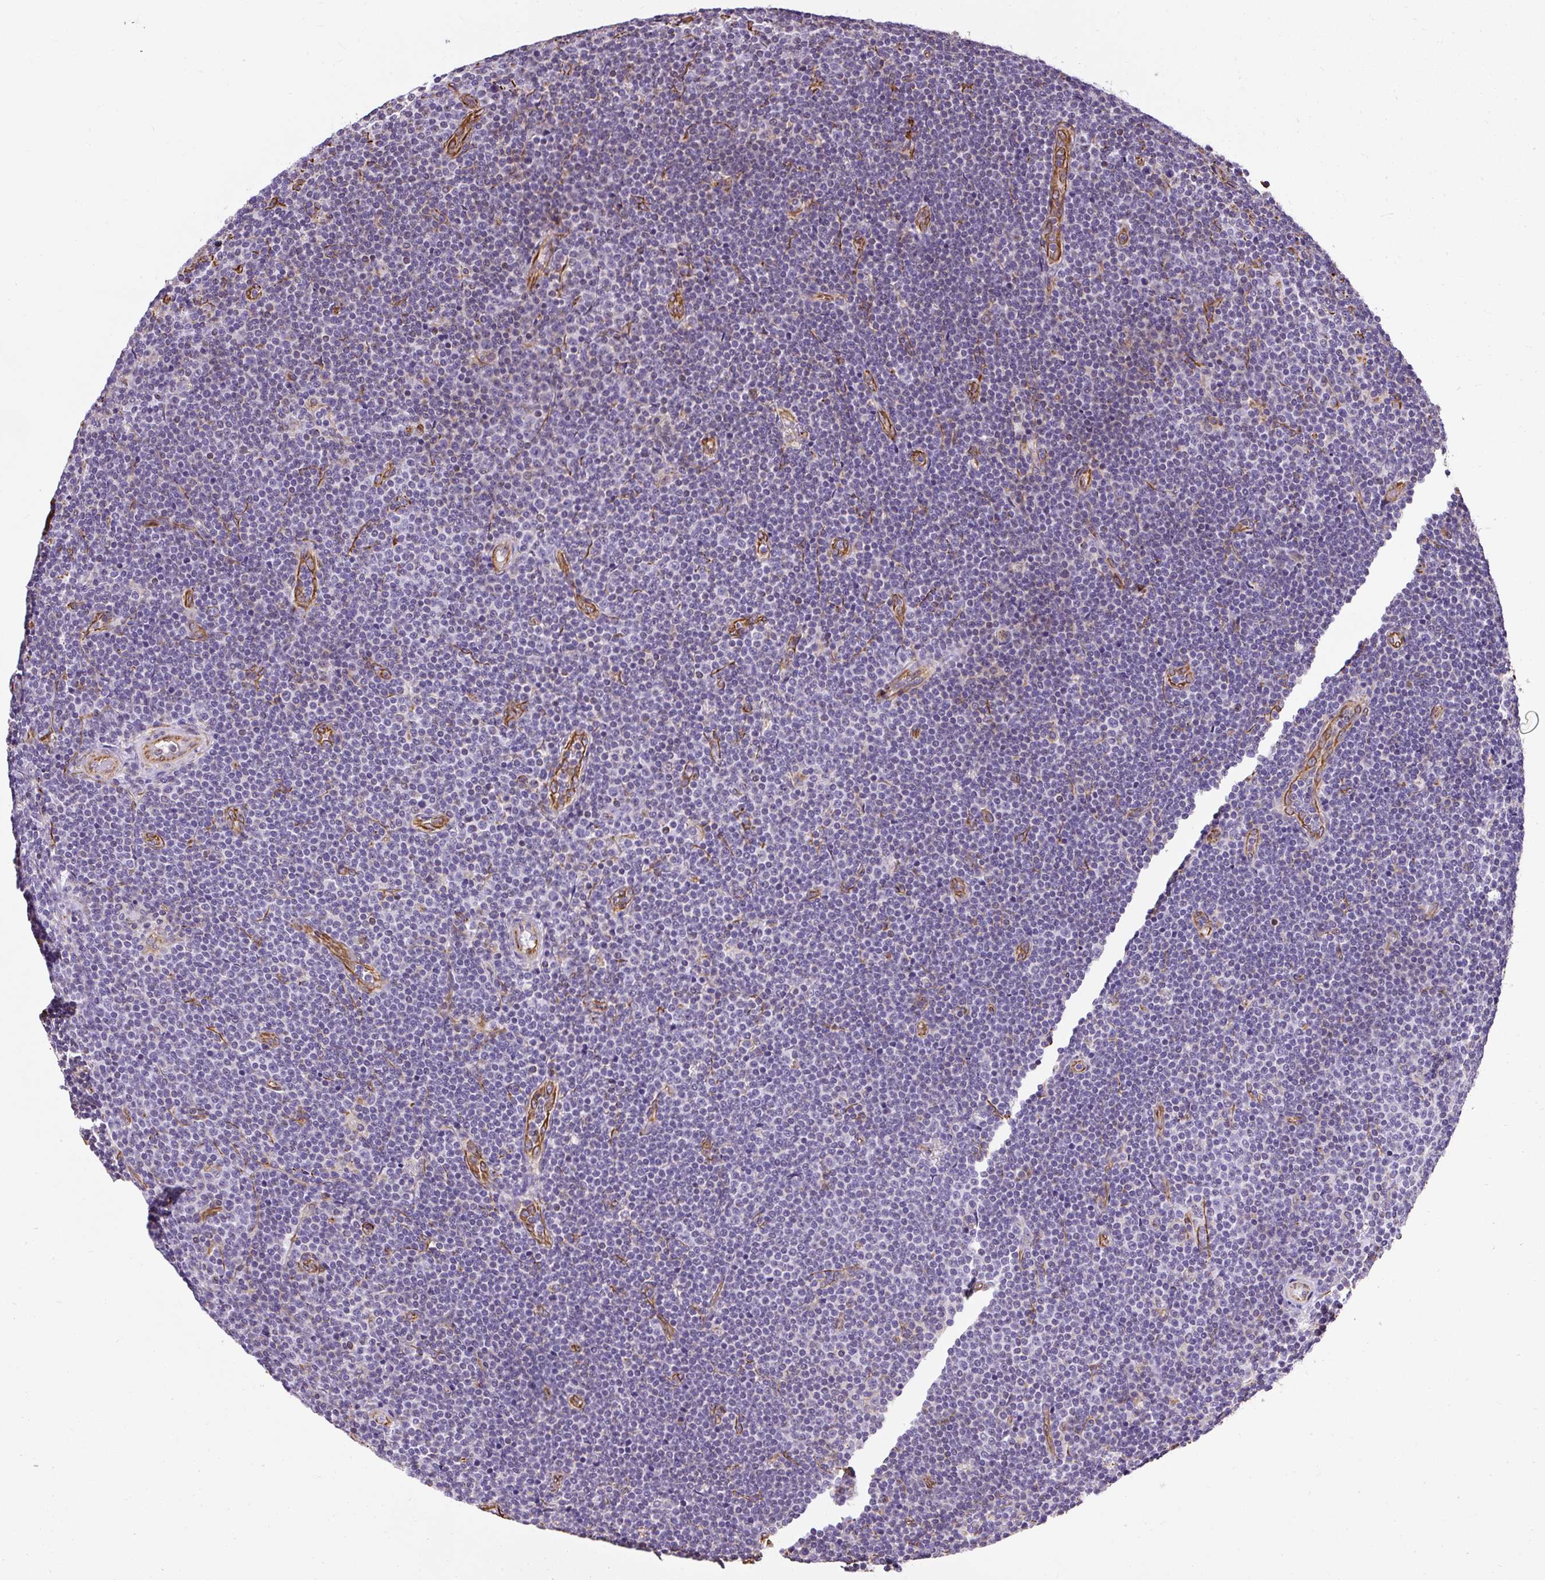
{"staining": {"intensity": "negative", "quantity": "none", "location": "none"}, "tissue": "lymphoma", "cell_type": "Tumor cells", "image_type": "cancer", "snomed": [{"axis": "morphology", "description": "Malignant lymphoma, non-Hodgkin's type, Low grade"}, {"axis": "topography", "description": "Lymph node"}], "caption": "There is no significant expression in tumor cells of malignant lymphoma, non-Hodgkin's type (low-grade).", "gene": "PLS1", "patient": {"sex": "male", "age": 48}}